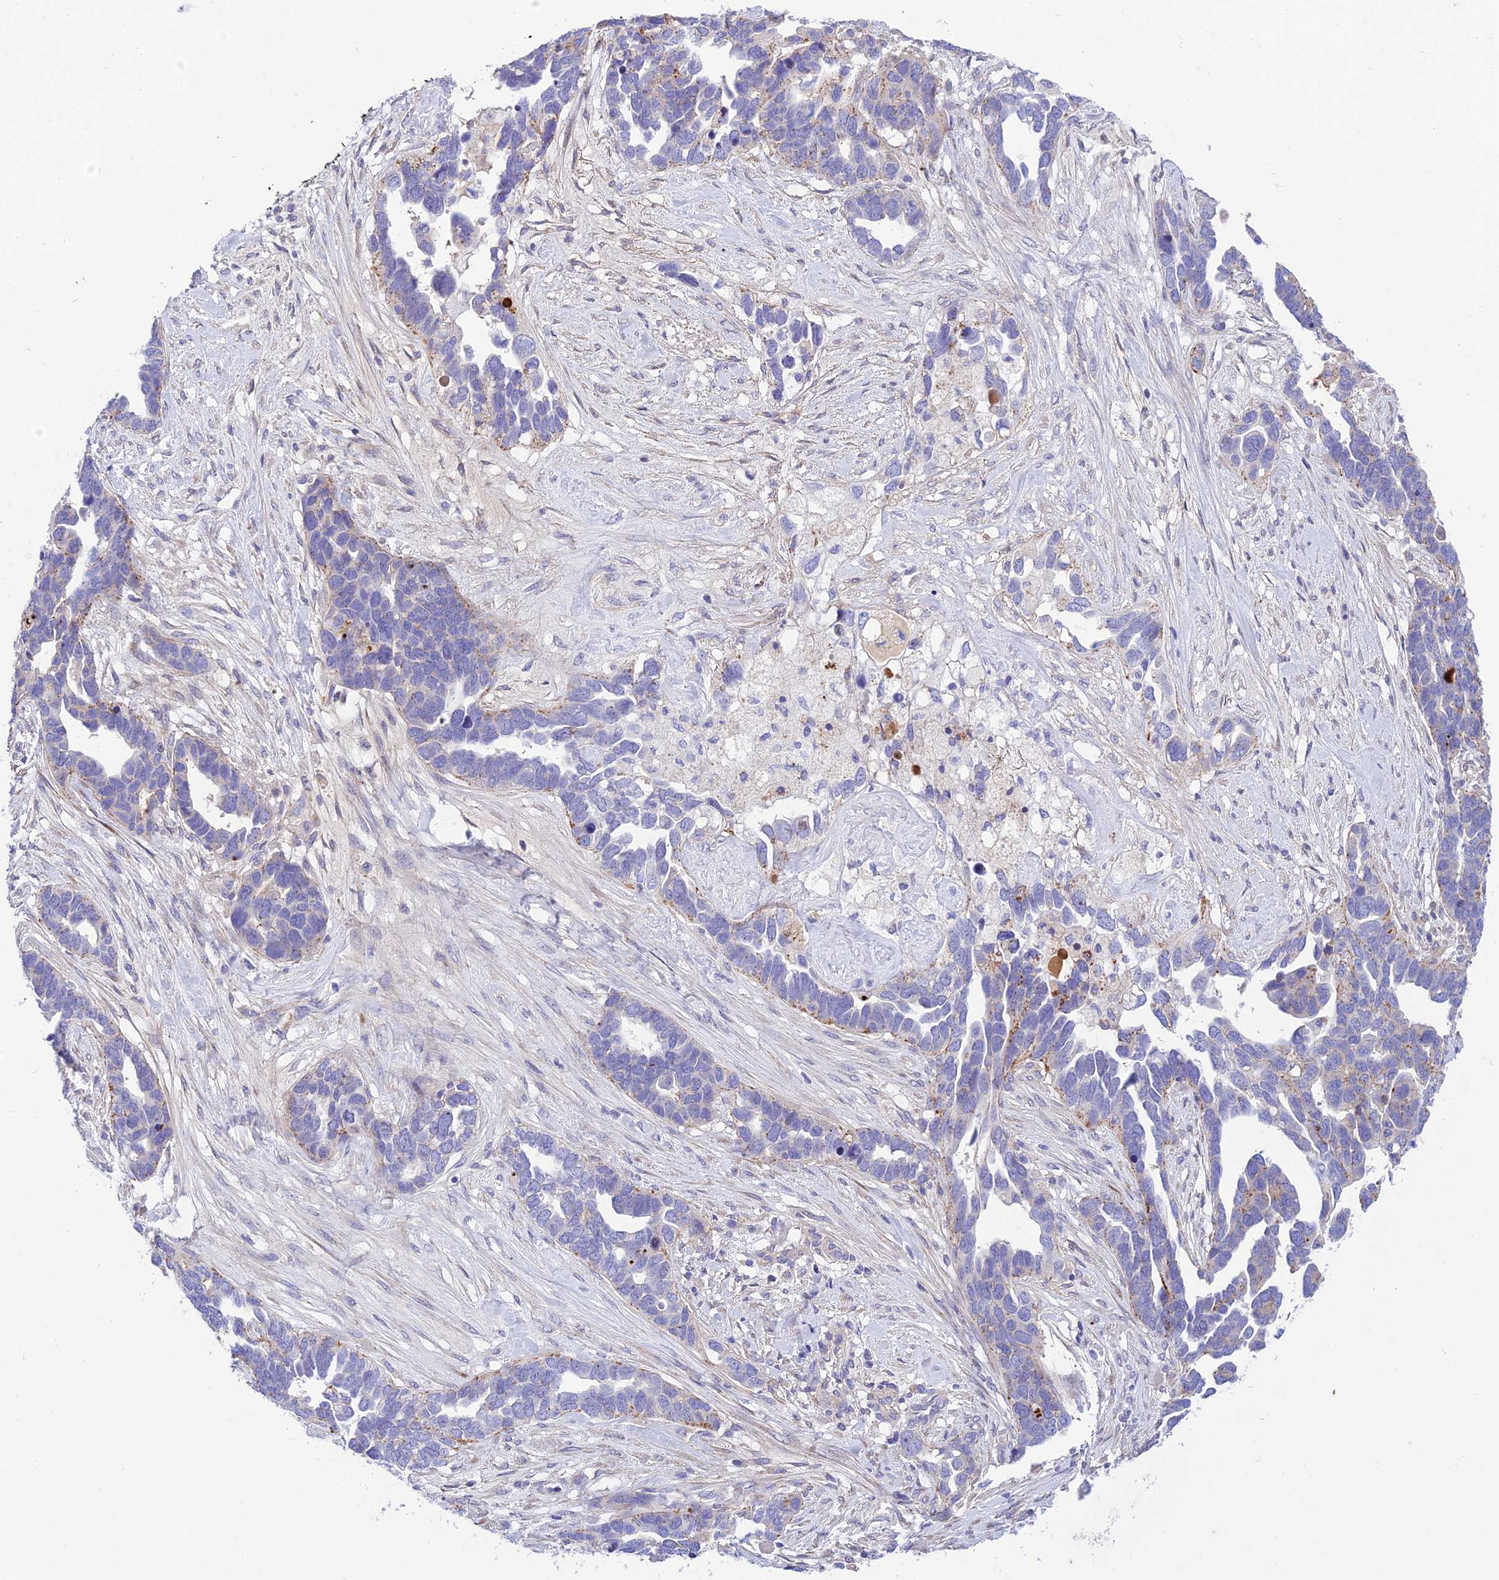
{"staining": {"intensity": "moderate", "quantity": "<25%", "location": "cytoplasmic/membranous"}, "tissue": "ovarian cancer", "cell_type": "Tumor cells", "image_type": "cancer", "snomed": [{"axis": "morphology", "description": "Cystadenocarcinoma, serous, NOS"}, {"axis": "topography", "description": "Ovary"}], "caption": "Immunohistochemistry (DAB) staining of serous cystadenocarcinoma (ovarian) demonstrates moderate cytoplasmic/membranous protein expression in about <25% of tumor cells.", "gene": "CCDC157", "patient": {"sex": "female", "age": 54}}